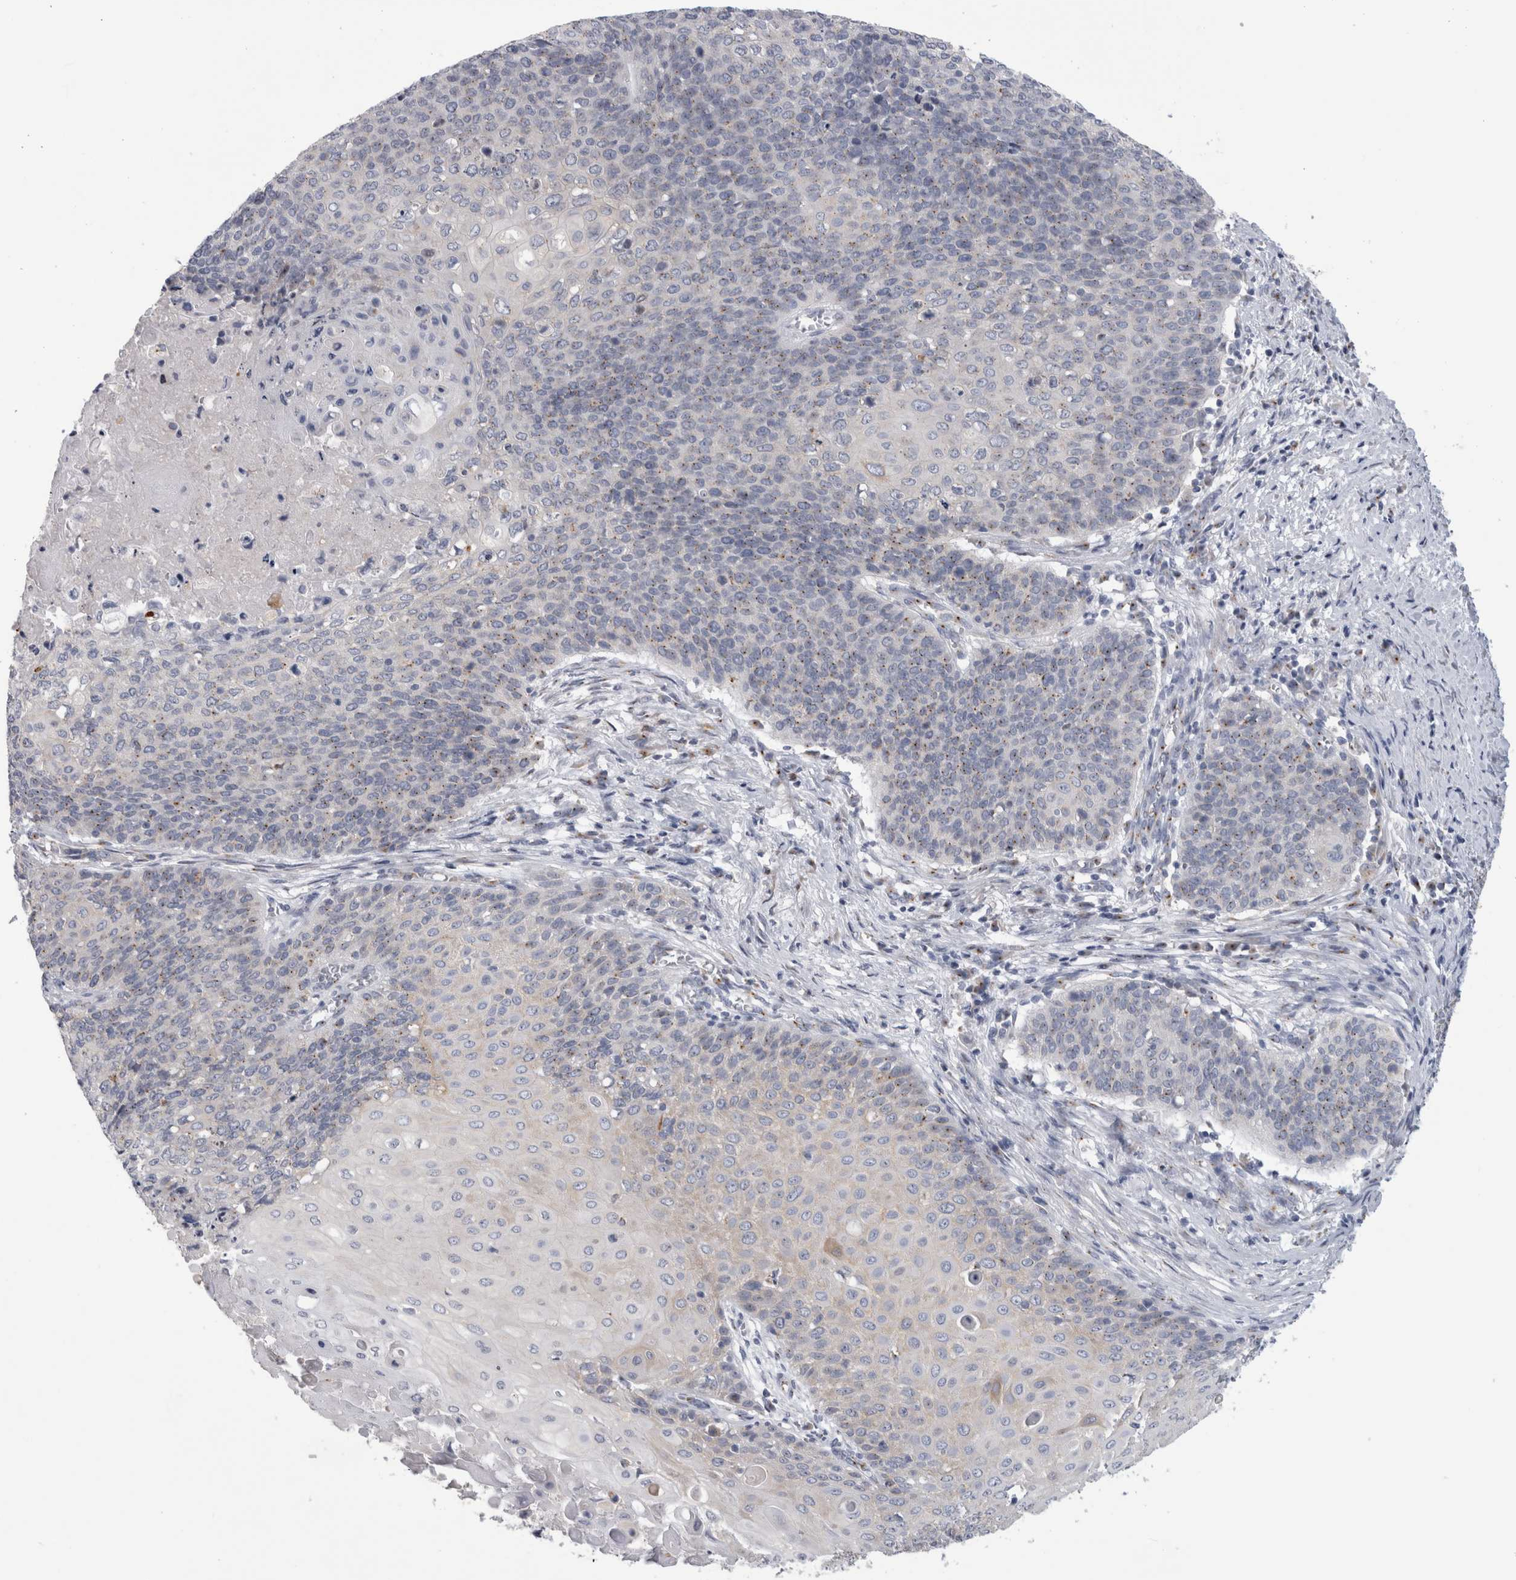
{"staining": {"intensity": "negative", "quantity": "none", "location": "none"}, "tissue": "cervical cancer", "cell_type": "Tumor cells", "image_type": "cancer", "snomed": [{"axis": "morphology", "description": "Squamous cell carcinoma, NOS"}, {"axis": "topography", "description": "Cervix"}], "caption": "This is a photomicrograph of immunohistochemistry staining of squamous cell carcinoma (cervical), which shows no staining in tumor cells. (DAB (3,3'-diaminobenzidine) immunohistochemistry, high magnification).", "gene": "AKAP9", "patient": {"sex": "female", "age": 39}}